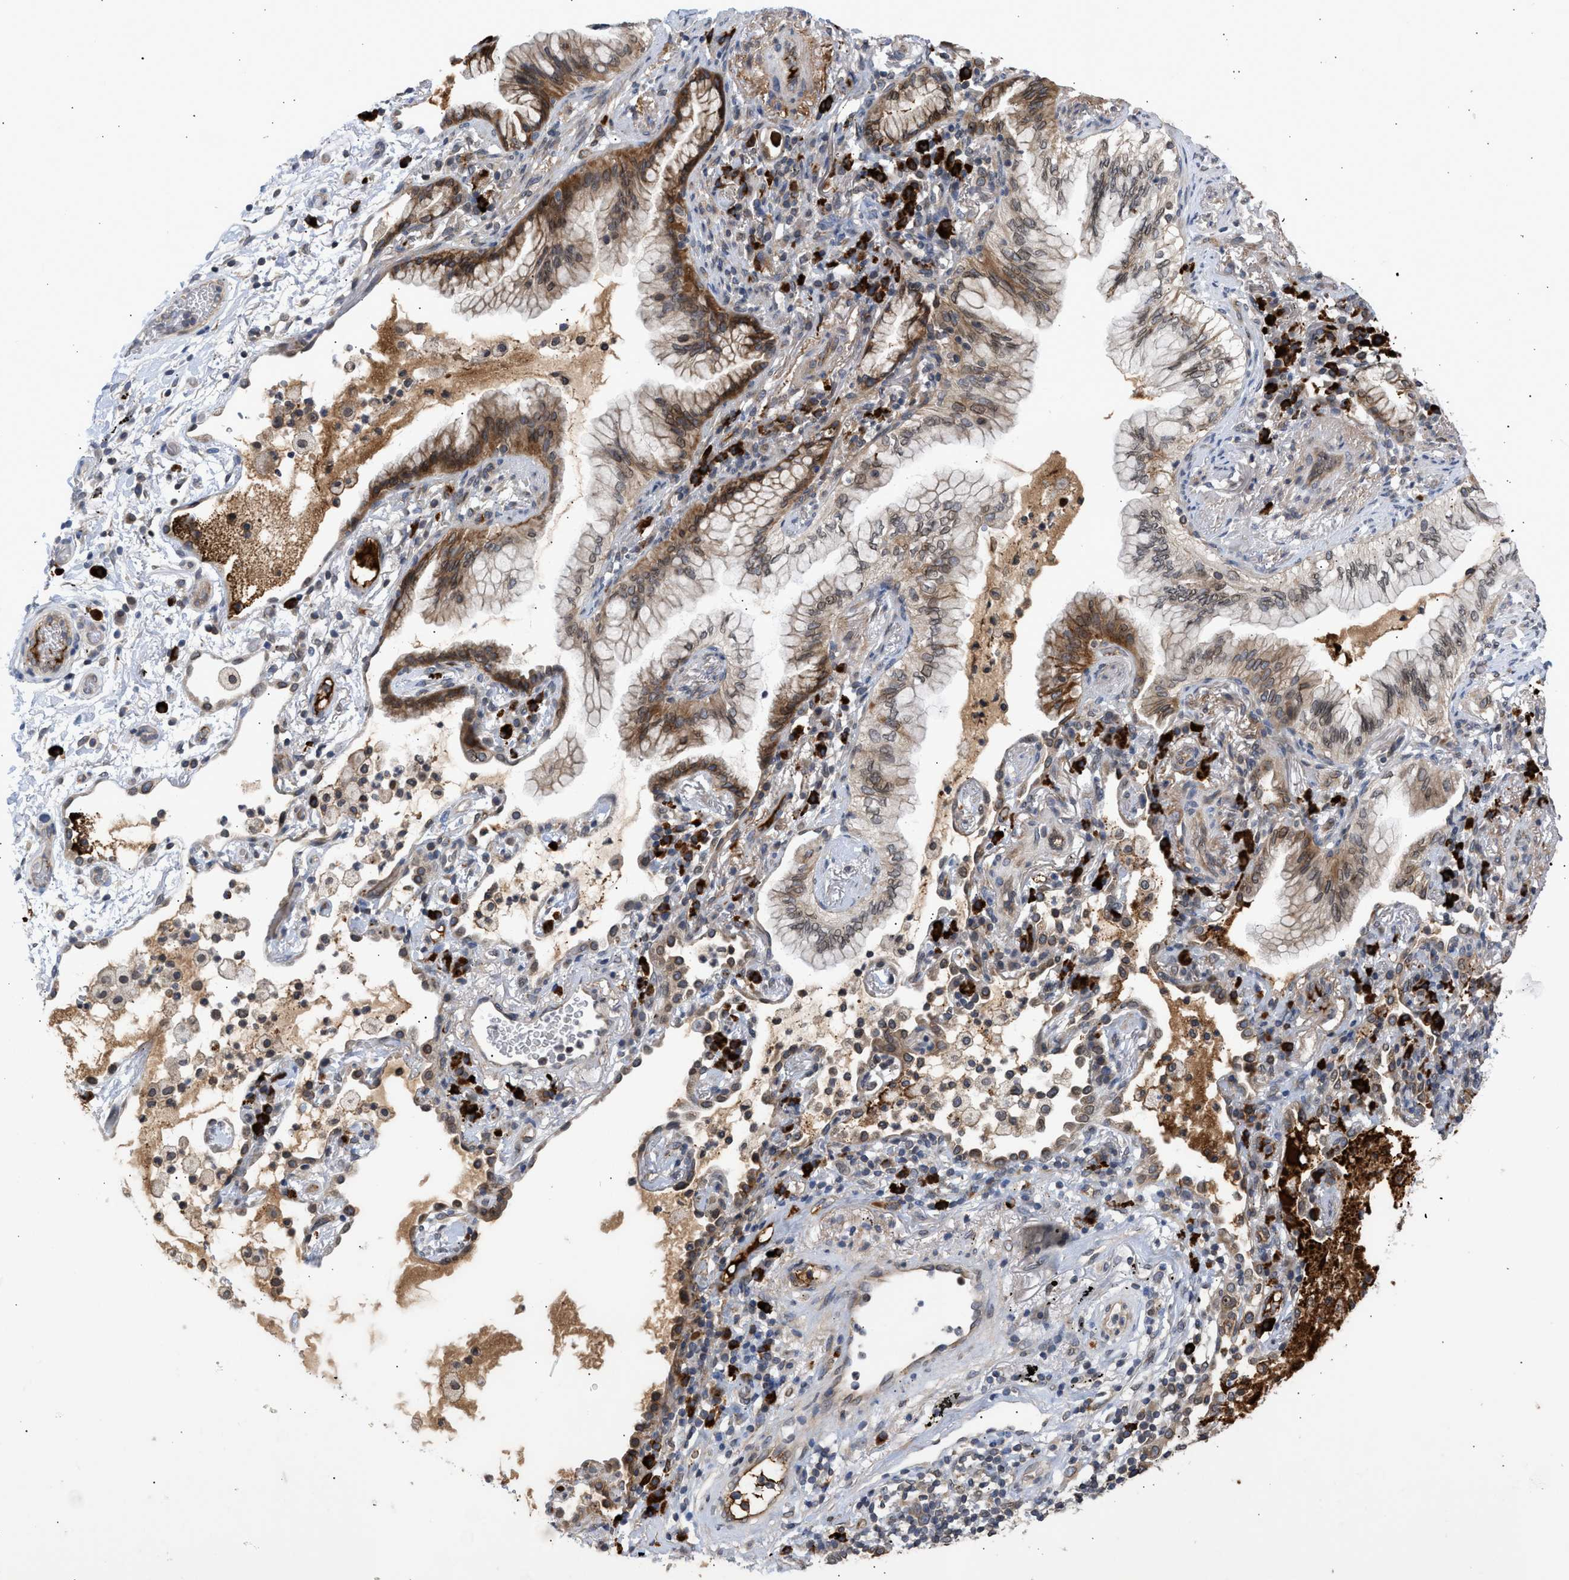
{"staining": {"intensity": "moderate", "quantity": "25%-75%", "location": "cytoplasmic/membranous,nuclear"}, "tissue": "lung cancer", "cell_type": "Tumor cells", "image_type": "cancer", "snomed": [{"axis": "morphology", "description": "Adenocarcinoma, NOS"}, {"axis": "topography", "description": "Lung"}], "caption": "Protein analysis of lung cancer (adenocarcinoma) tissue displays moderate cytoplasmic/membranous and nuclear staining in approximately 25%-75% of tumor cells.", "gene": "NUP62", "patient": {"sex": "female", "age": 70}}